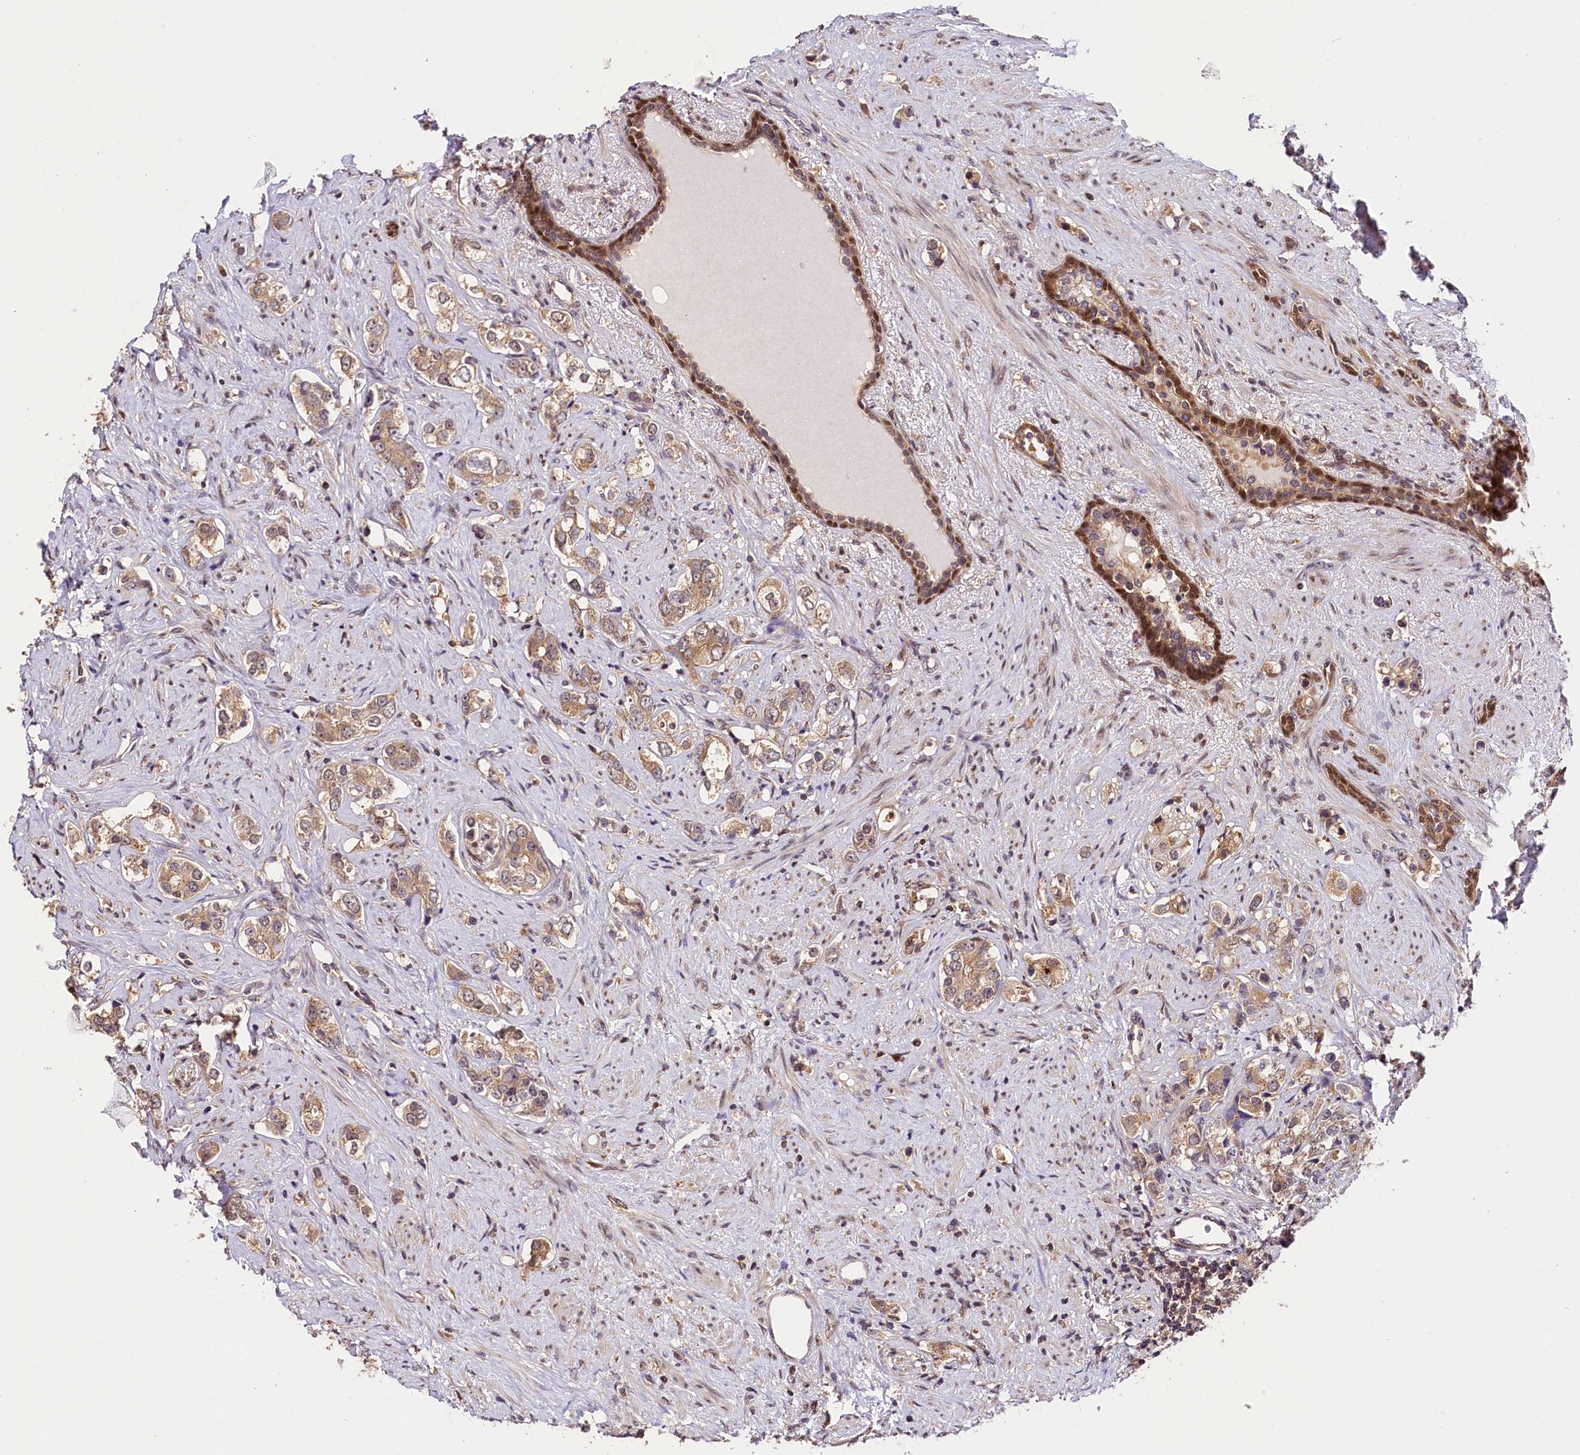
{"staining": {"intensity": "weak", "quantity": ">75%", "location": "cytoplasmic/membranous"}, "tissue": "prostate cancer", "cell_type": "Tumor cells", "image_type": "cancer", "snomed": [{"axis": "morphology", "description": "Adenocarcinoma, High grade"}, {"axis": "topography", "description": "Prostate"}], "caption": "Prostate adenocarcinoma (high-grade) stained with a protein marker displays weak staining in tumor cells.", "gene": "CHORDC1", "patient": {"sex": "male", "age": 63}}